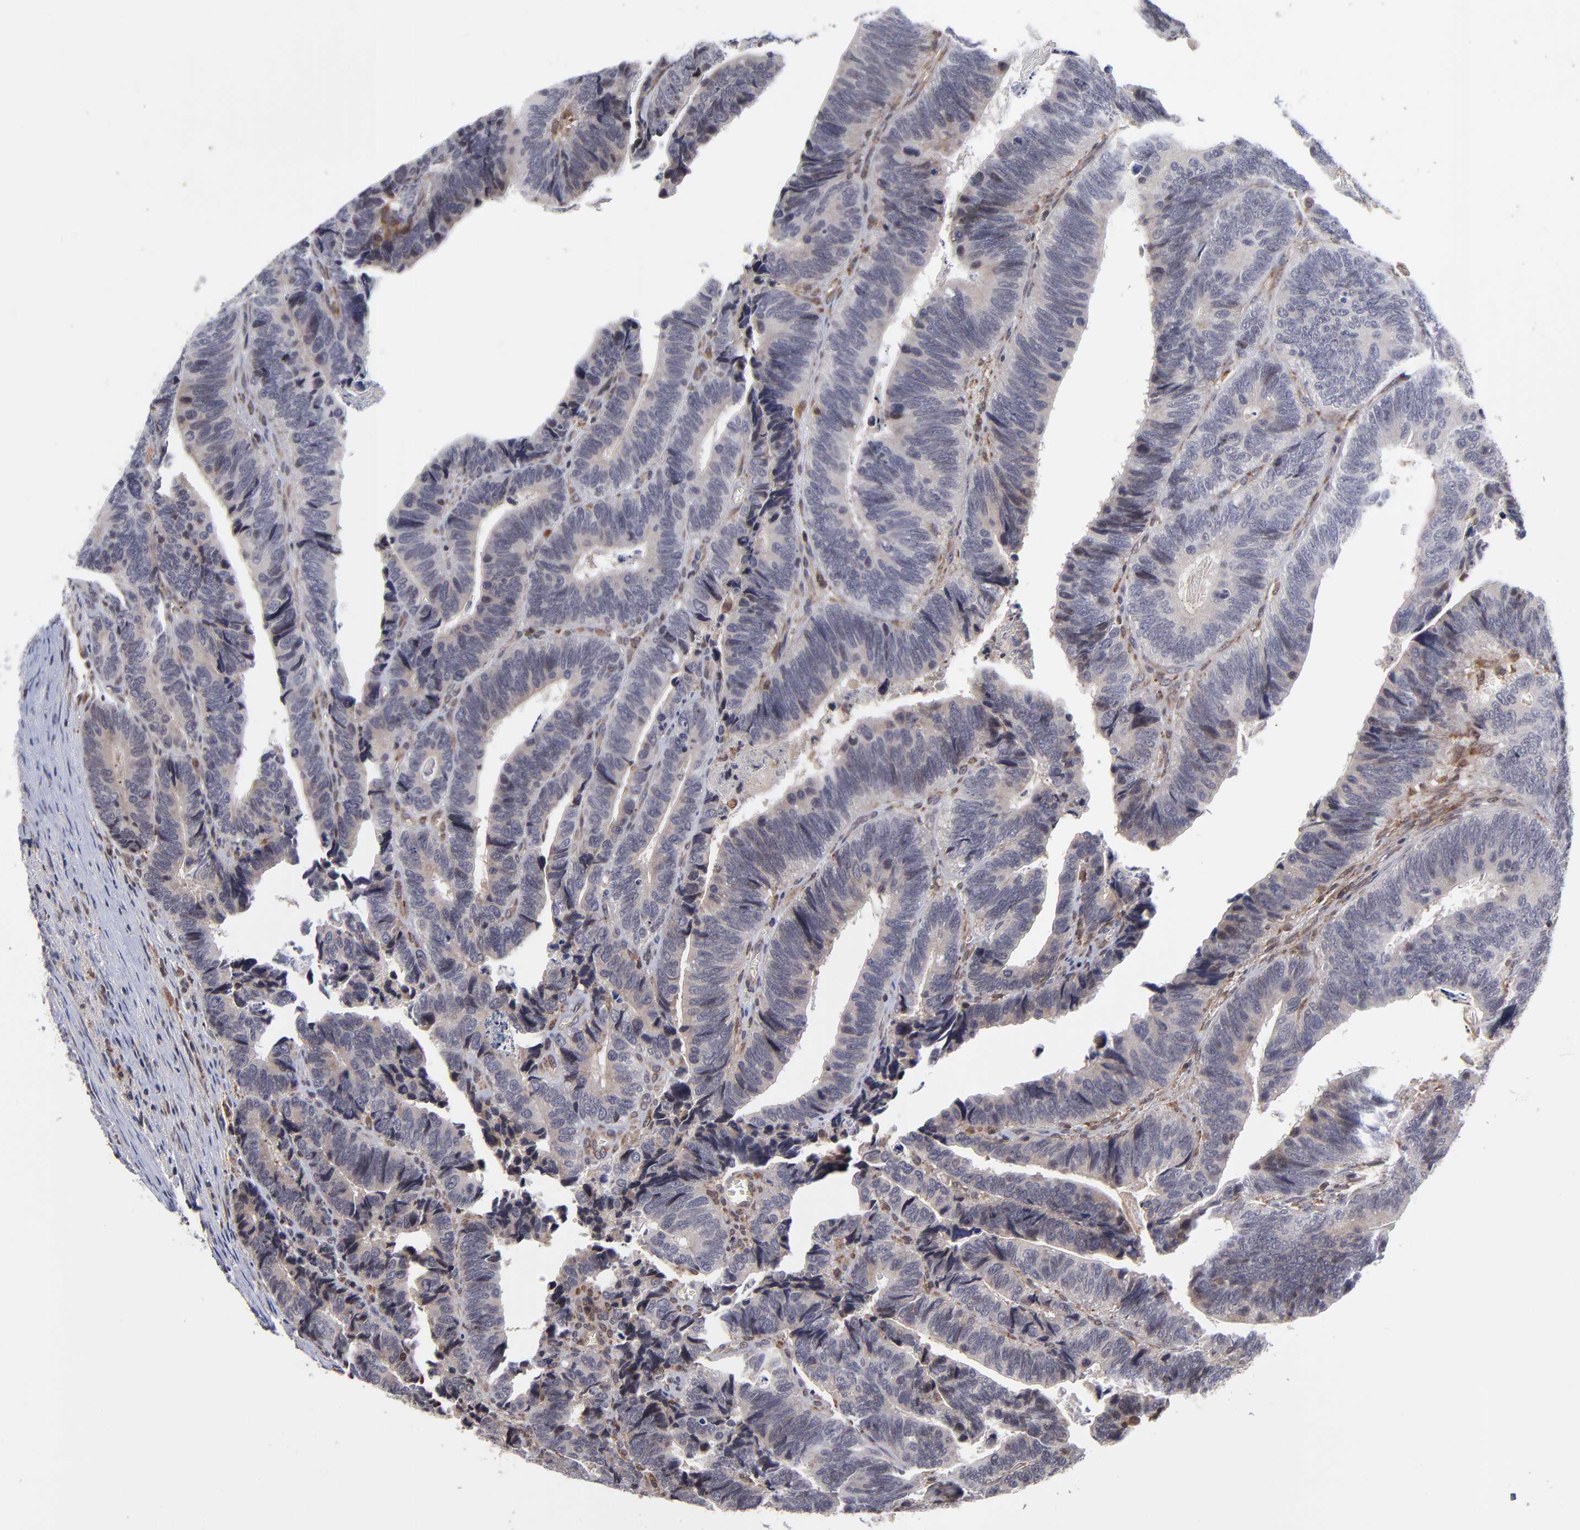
{"staining": {"intensity": "weak", "quantity": "<25%", "location": "cytoplasmic/membranous"}, "tissue": "colorectal cancer", "cell_type": "Tumor cells", "image_type": "cancer", "snomed": [{"axis": "morphology", "description": "Adenocarcinoma, NOS"}, {"axis": "topography", "description": "Colon"}], "caption": "Protein analysis of colorectal cancer exhibits no significant staining in tumor cells.", "gene": "UBE2L6", "patient": {"sex": "male", "age": 72}}